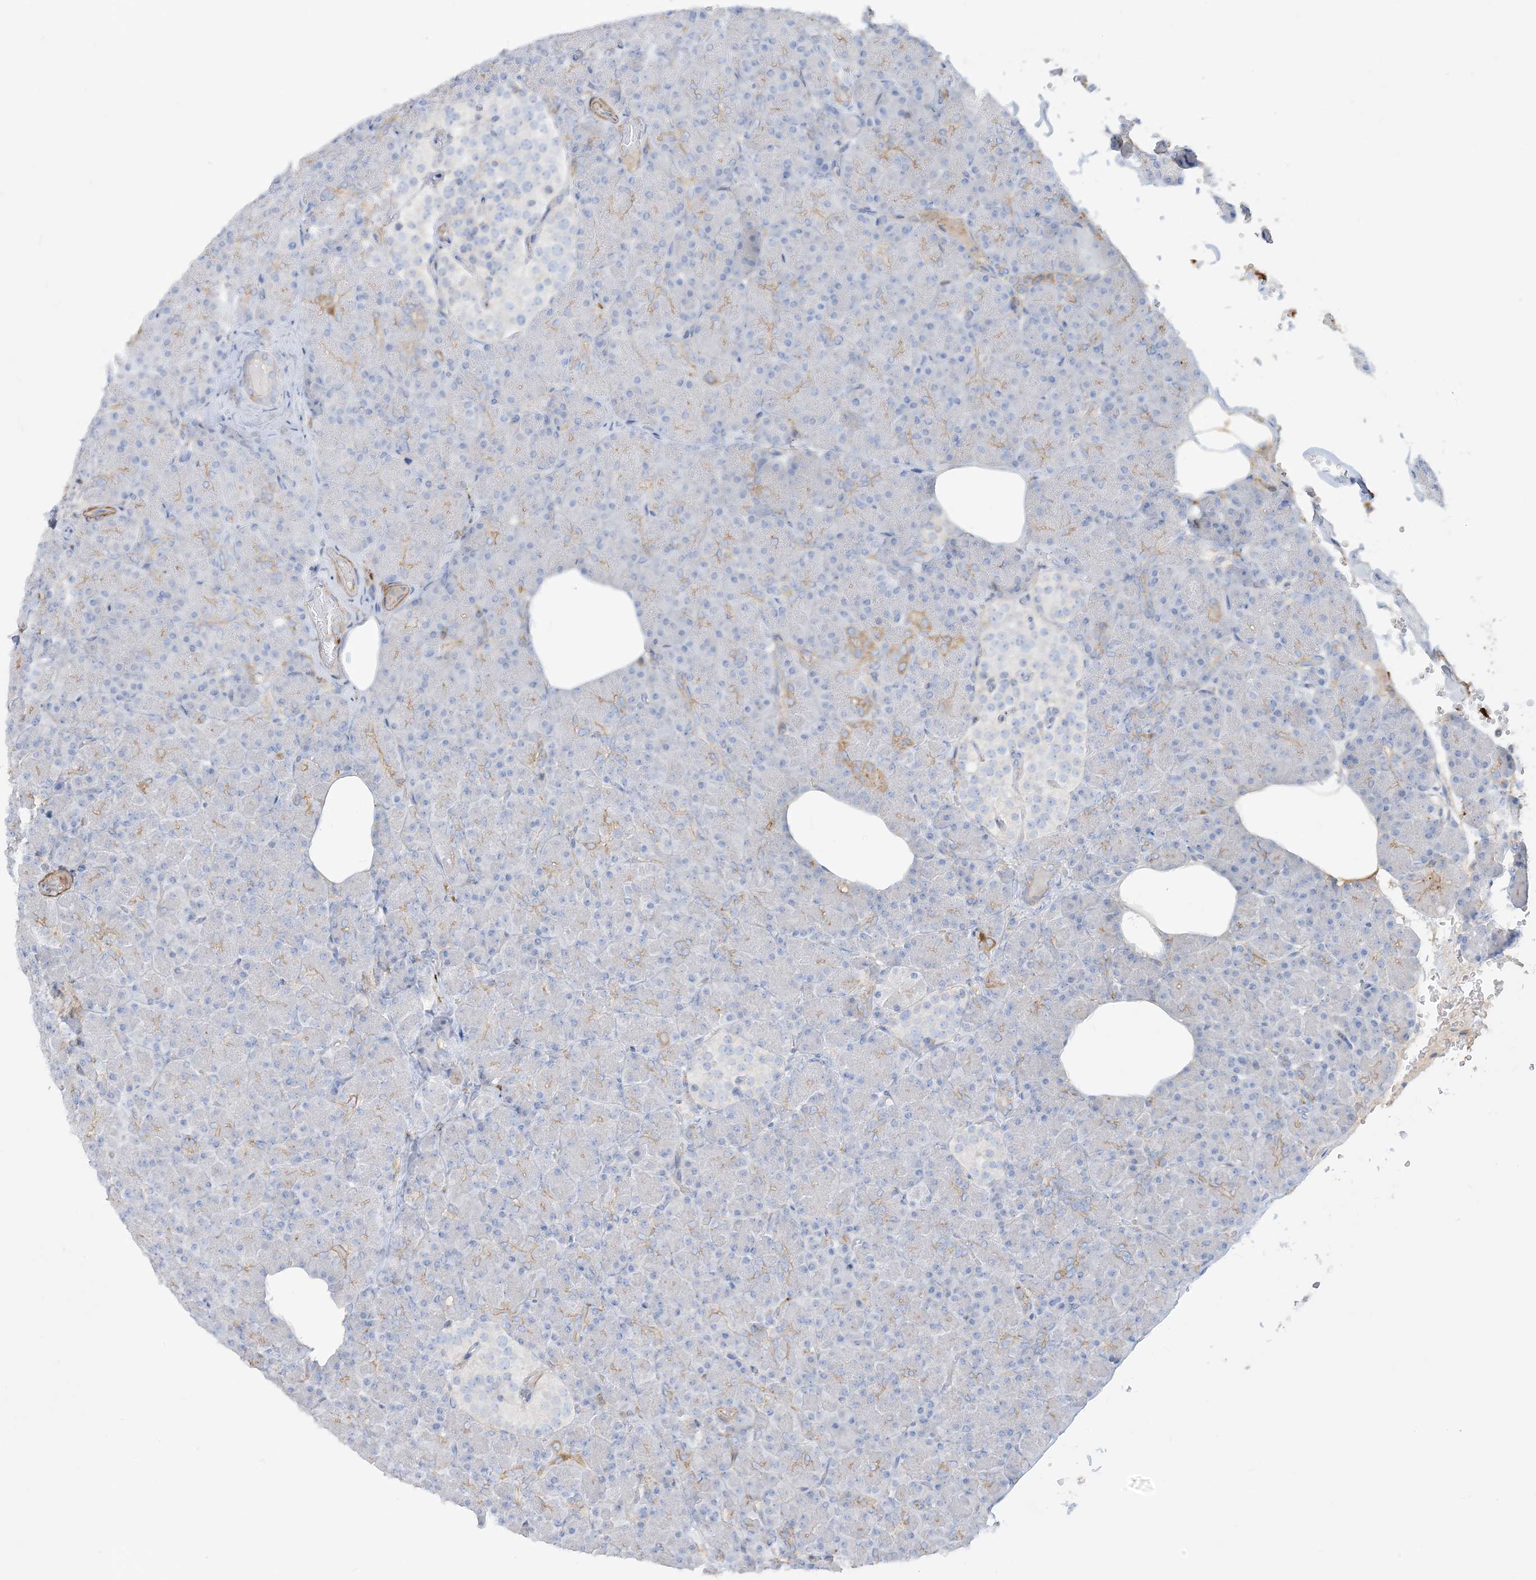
{"staining": {"intensity": "moderate", "quantity": "25%-75%", "location": "cytoplasmic/membranous"}, "tissue": "pancreas", "cell_type": "Exocrine glandular cells", "image_type": "normal", "snomed": [{"axis": "morphology", "description": "Normal tissue, NOS"}, {"axis": "topography", "description": "Pancreas"}], "caption": "Immunohistochemical staining of benign pancreas displays 25%-75% levels of moderate cytoplasmic/membranous protein staining in about 25%-75% of exocrine glandular cells.", "gene": "GTF3C2", "patient": {"sex": "female", "age": 43}}